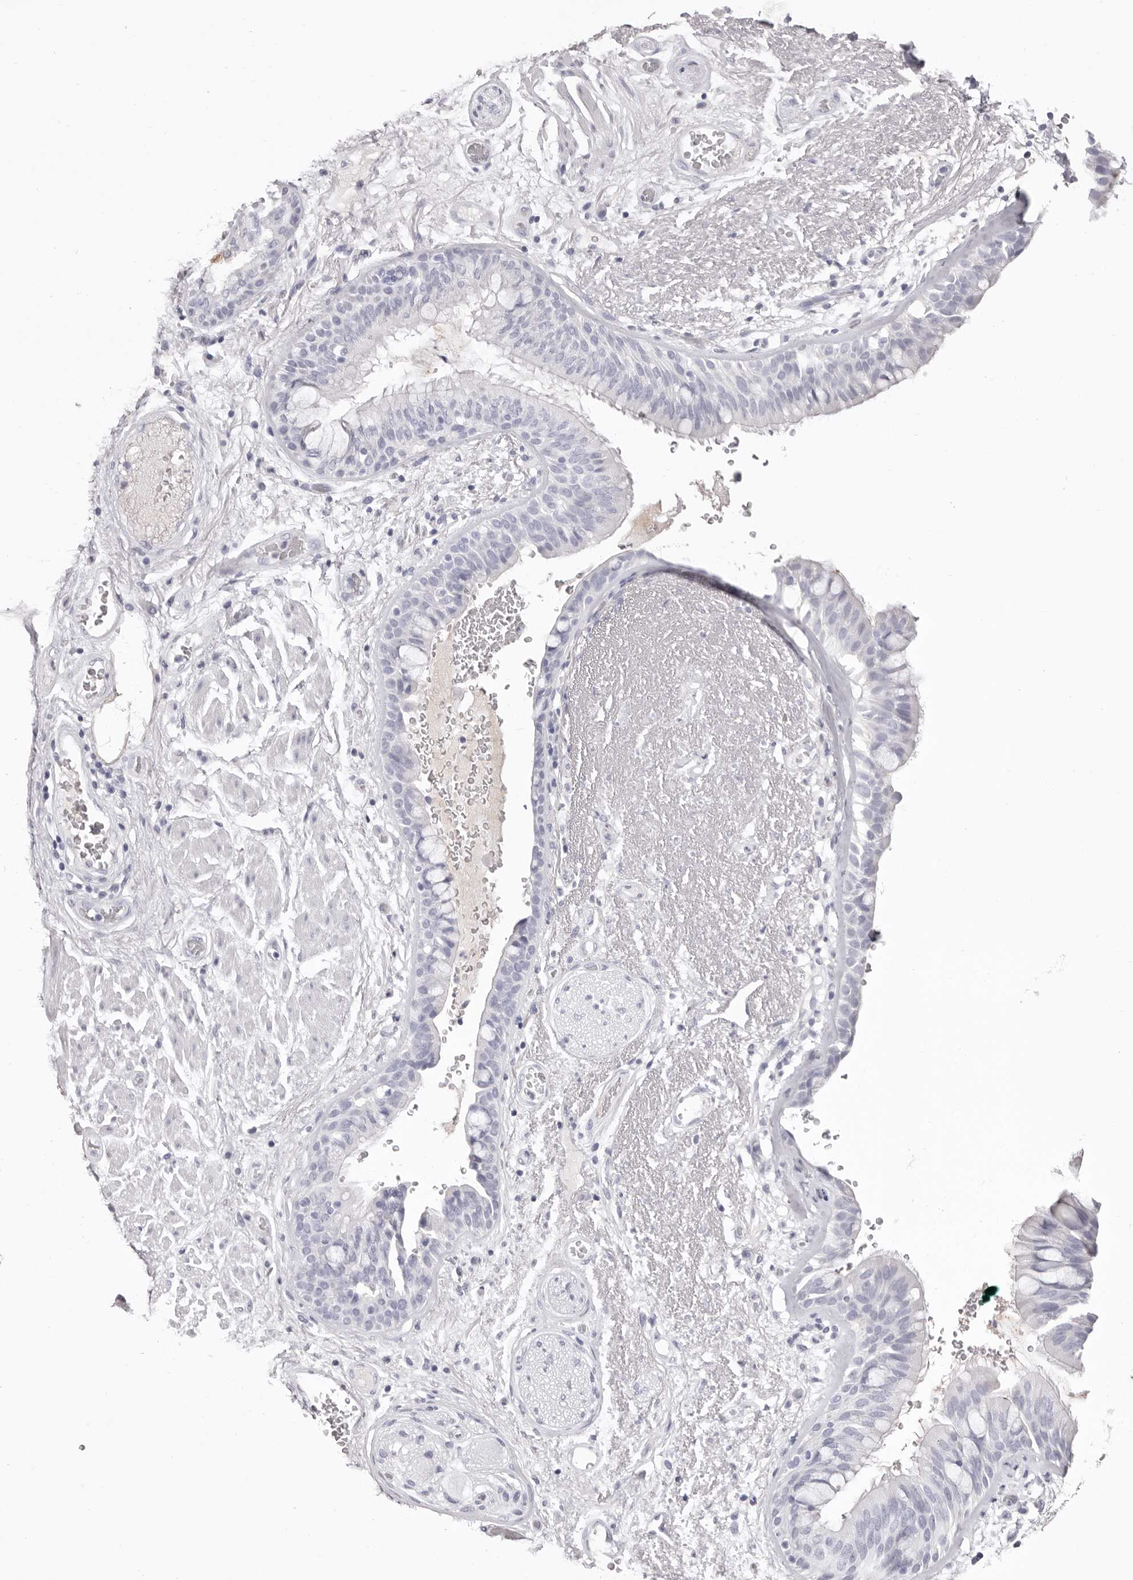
{"staining": {"intensity": "negative", "quantity": "none", "location": "none"}, "tissue": "bronchus", "cell_type": "Respiratory epithelial cells", "image_type": "normal", "snomed": [{"axis": "morphology", "description": "Normal tissue, NOS"}, {"axis": "morphology", "description": "Squamous cell carcinoma, NOS"}, {"axis": "topography", "description": "Lymph node"}, {"axis": "topography", "description": "Bronchus"}, {"axis": "topography", "description": "Lung"}], "caption": "A micrograph of human bronchus is negative for staining in respiratory epithelial cells. (Stains: DAB (3,3'-diaminobenzidine) IHC with hematoxylin counter stain, Microscopy: brightfield microscopy at high magnification).", "gene": "LPO", "patient": {"sex": "male", "age": 66}}